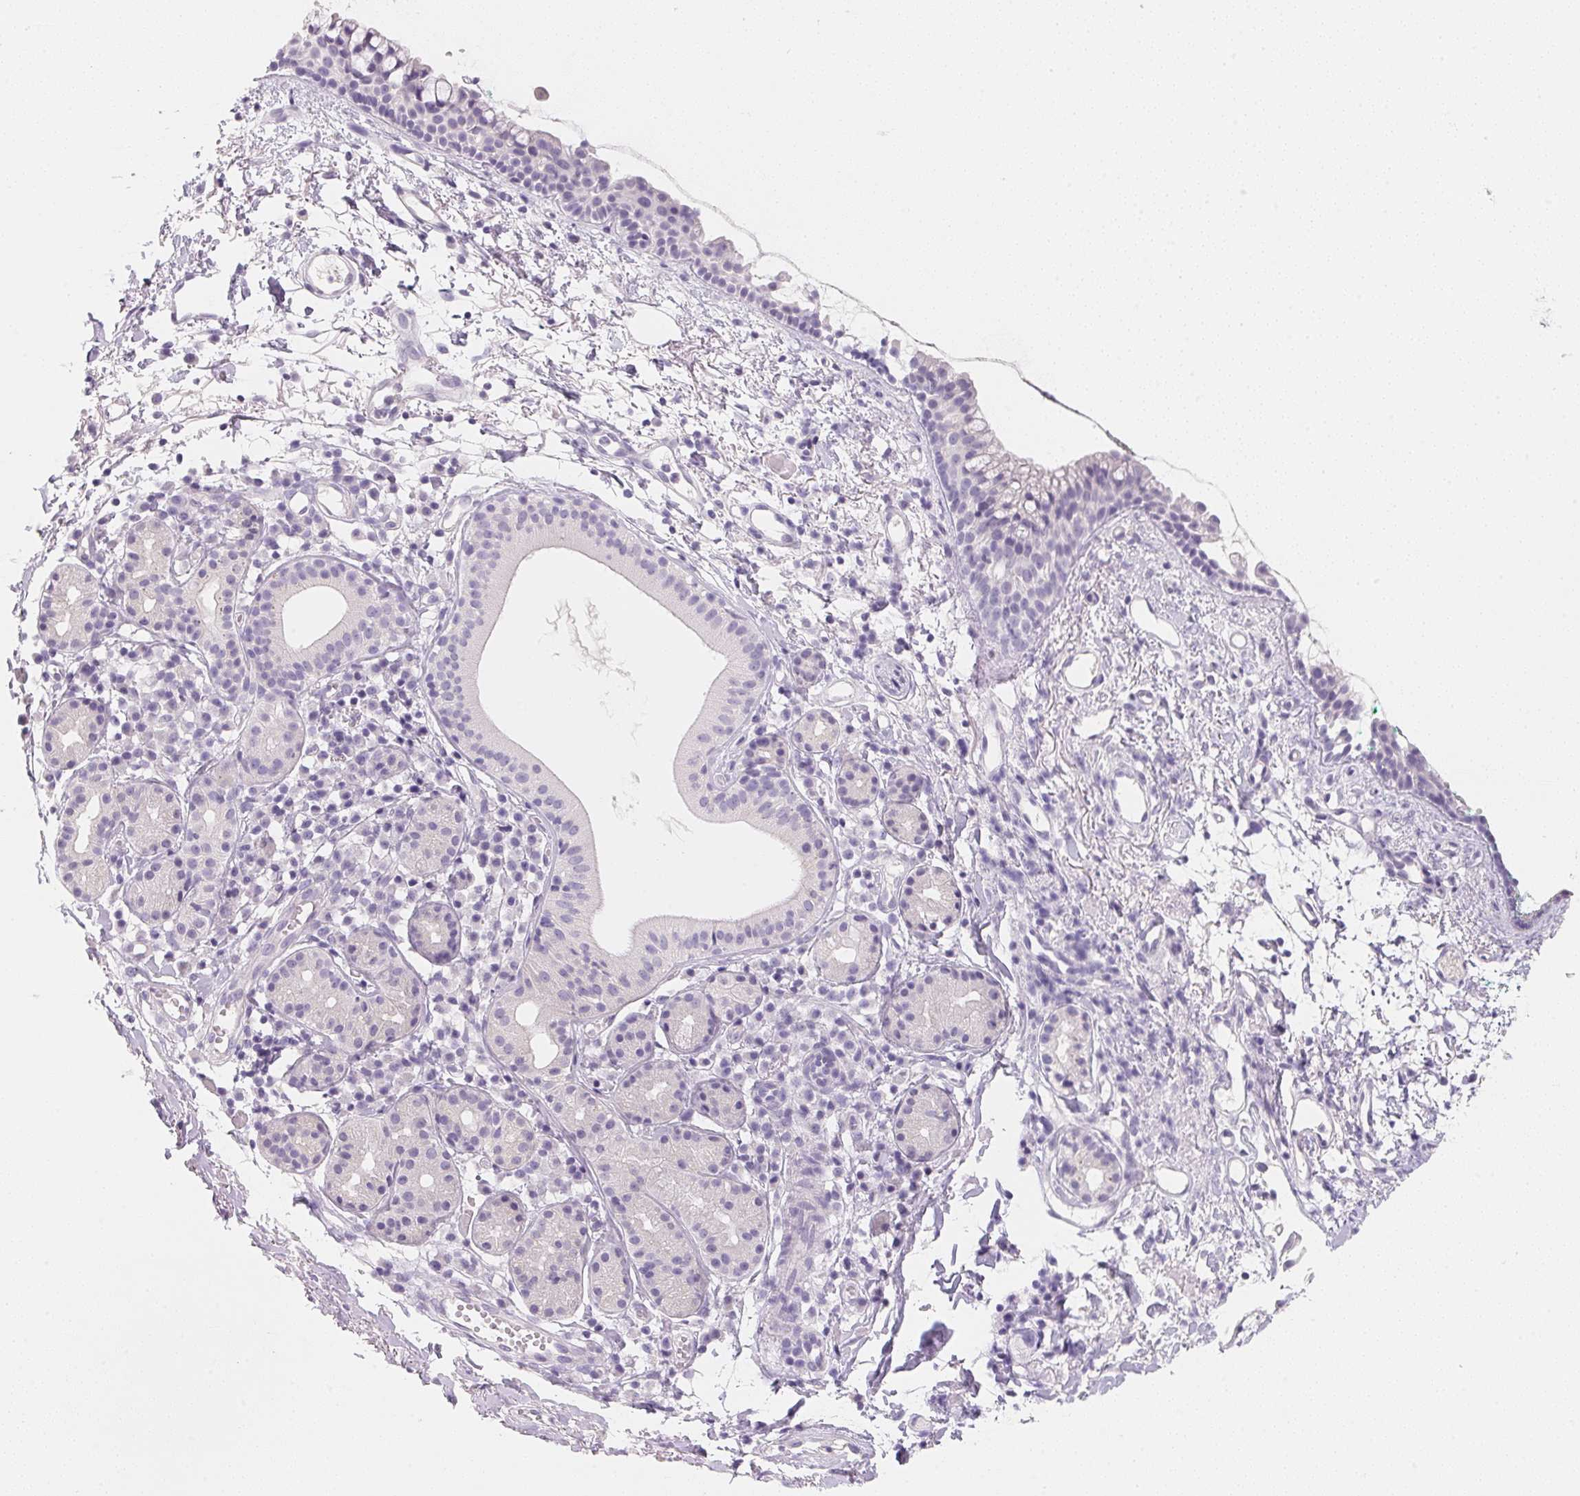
{"staining": {"intensity": "negative", "quantity": "none", "location": "none"}, "tissue": "nasopharynx", "cell_type": "Respiratory epithelial cells", "image_type": "normal", "snomed": [{"axis": "morphology", "description": "Normal tissue, NOS"}, {"axis": "morphology", "description": "Basal cell carcinoma"}, {"axis": "topography", "description": "Cartilage tissue"}, {"axis": "topography", "description": "Nasopharynx"}, {"axis": "topography", "description": "Oral tissue"}], "caption": "This is an immunohistochemistry histopathology image of normal nasopharynx. There is no staining in respiratory epithelial cells.", "gene": "ACP3", "patient": {"sex": "female", "age": 77}}